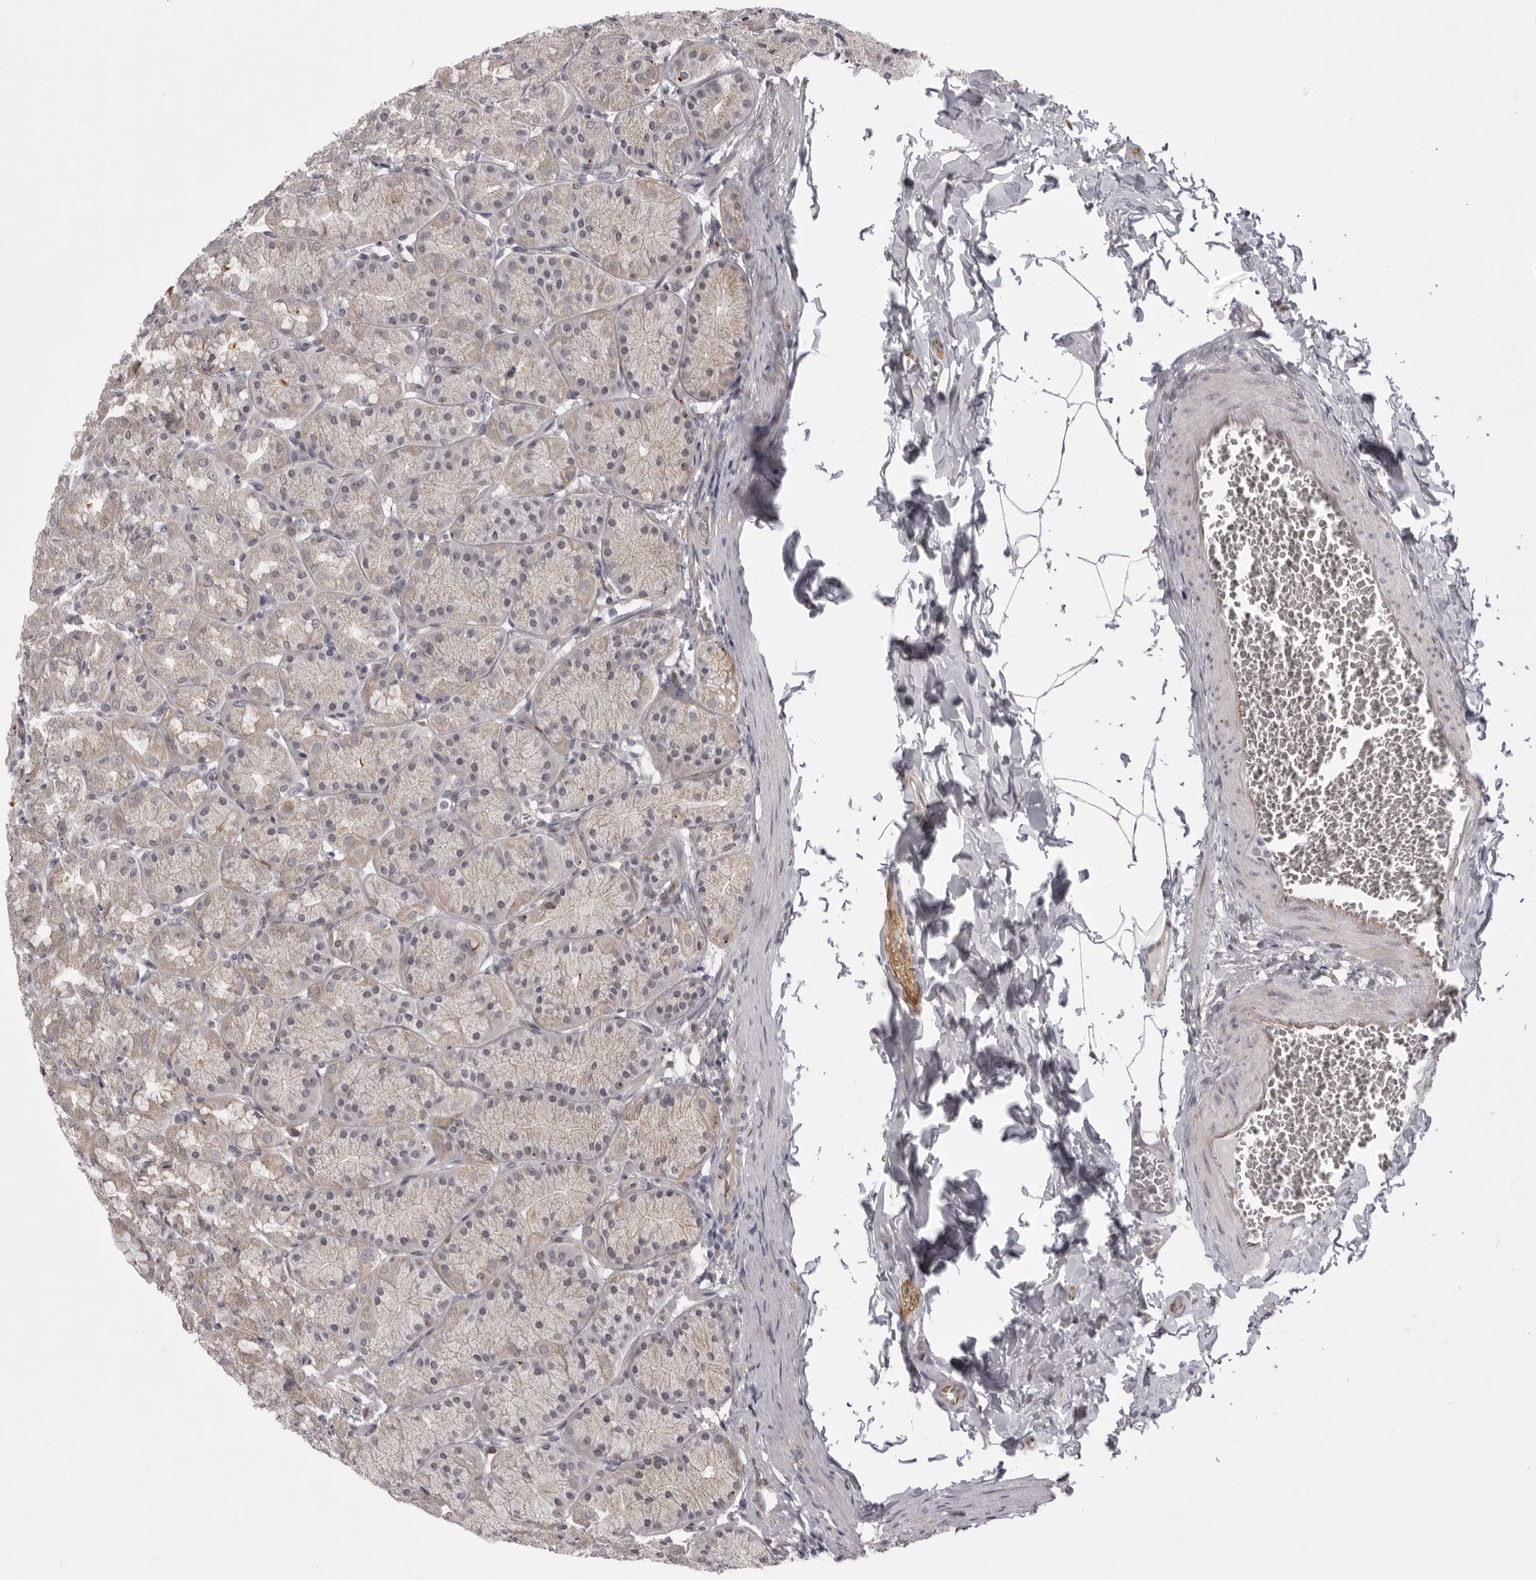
{"staining": {"intensity": "weak", "quantity": "25%-75%", "location": "cytoplasmic/membranous"}, "tissue": "stomach", "cell_type": "Glandular cells", "image_type": "normal", "snomed": [{"axis": "morphology", "description": "Normal tissue, NOS"}, {"axis": "topography", "description": "Stomach"}], "caption": "Stomach stained for a protein exhibits weak cytoplasmic/membranous positivity in glandular cells. The staining is performed using DAB brown chromogen to label protein expression. The nuclei are counter-stained blue using hematoxylin.", "gene": "EPHA10", "patient": {"sex": "male", "age": 42}}